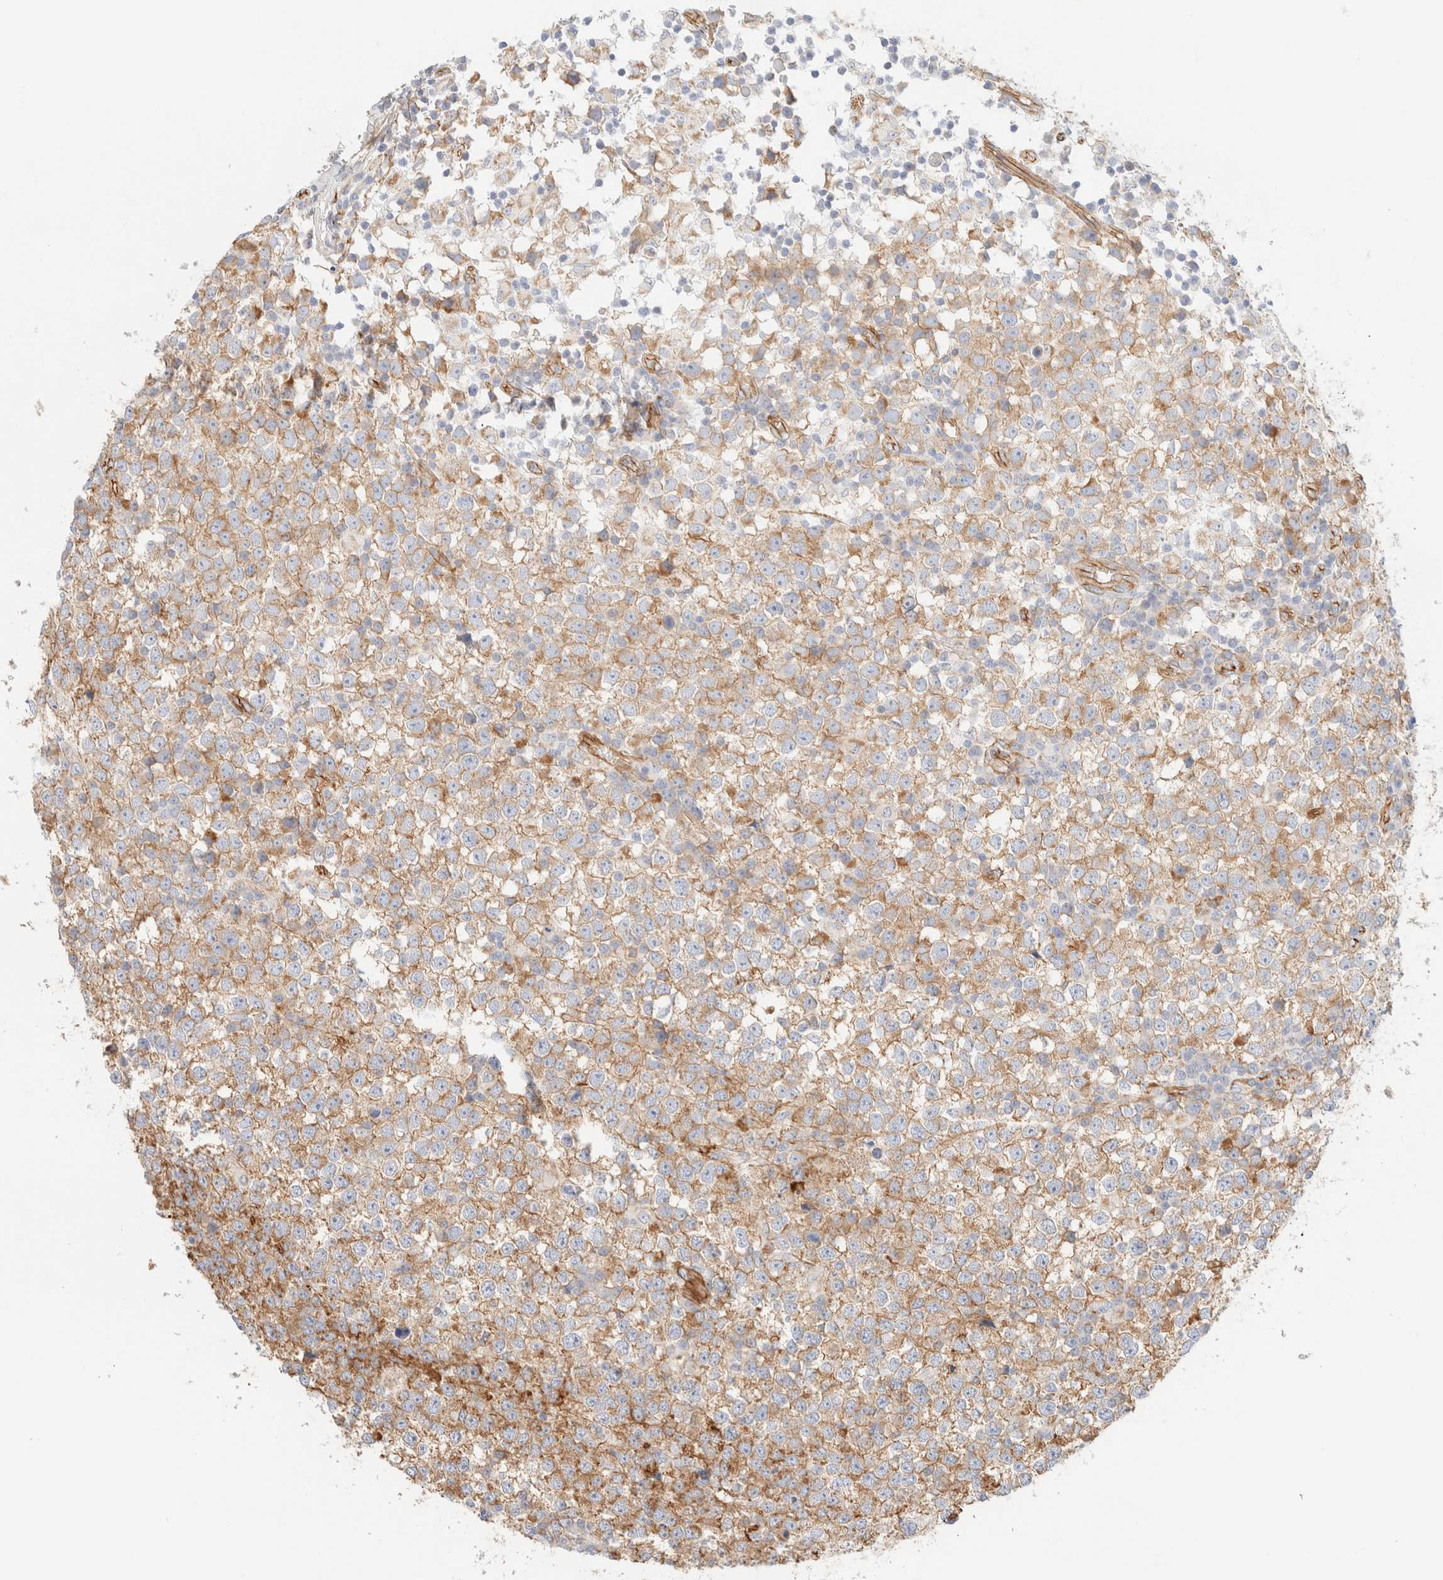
{"staining": {"intensity": "weak", "quantity": ">75%", "location": "cytoplasmic/membranous"}, "tissue": "testis cancer", "cell_type": "Tumor cells", "image_type": "cancer", "snomed": [{"axis": "morphology", "description": "Seminoma, NOS"}, {"axis": "topography", "description": "Testis"}], "caption": "About >75% of tumor cells in human testis seminoma display weak cytoplasmic/membranous protein expression as visualized by brown immunohistochemical staining.", "gene": "CYB5R4", "patient": {"sex": "male", "age": 65}}